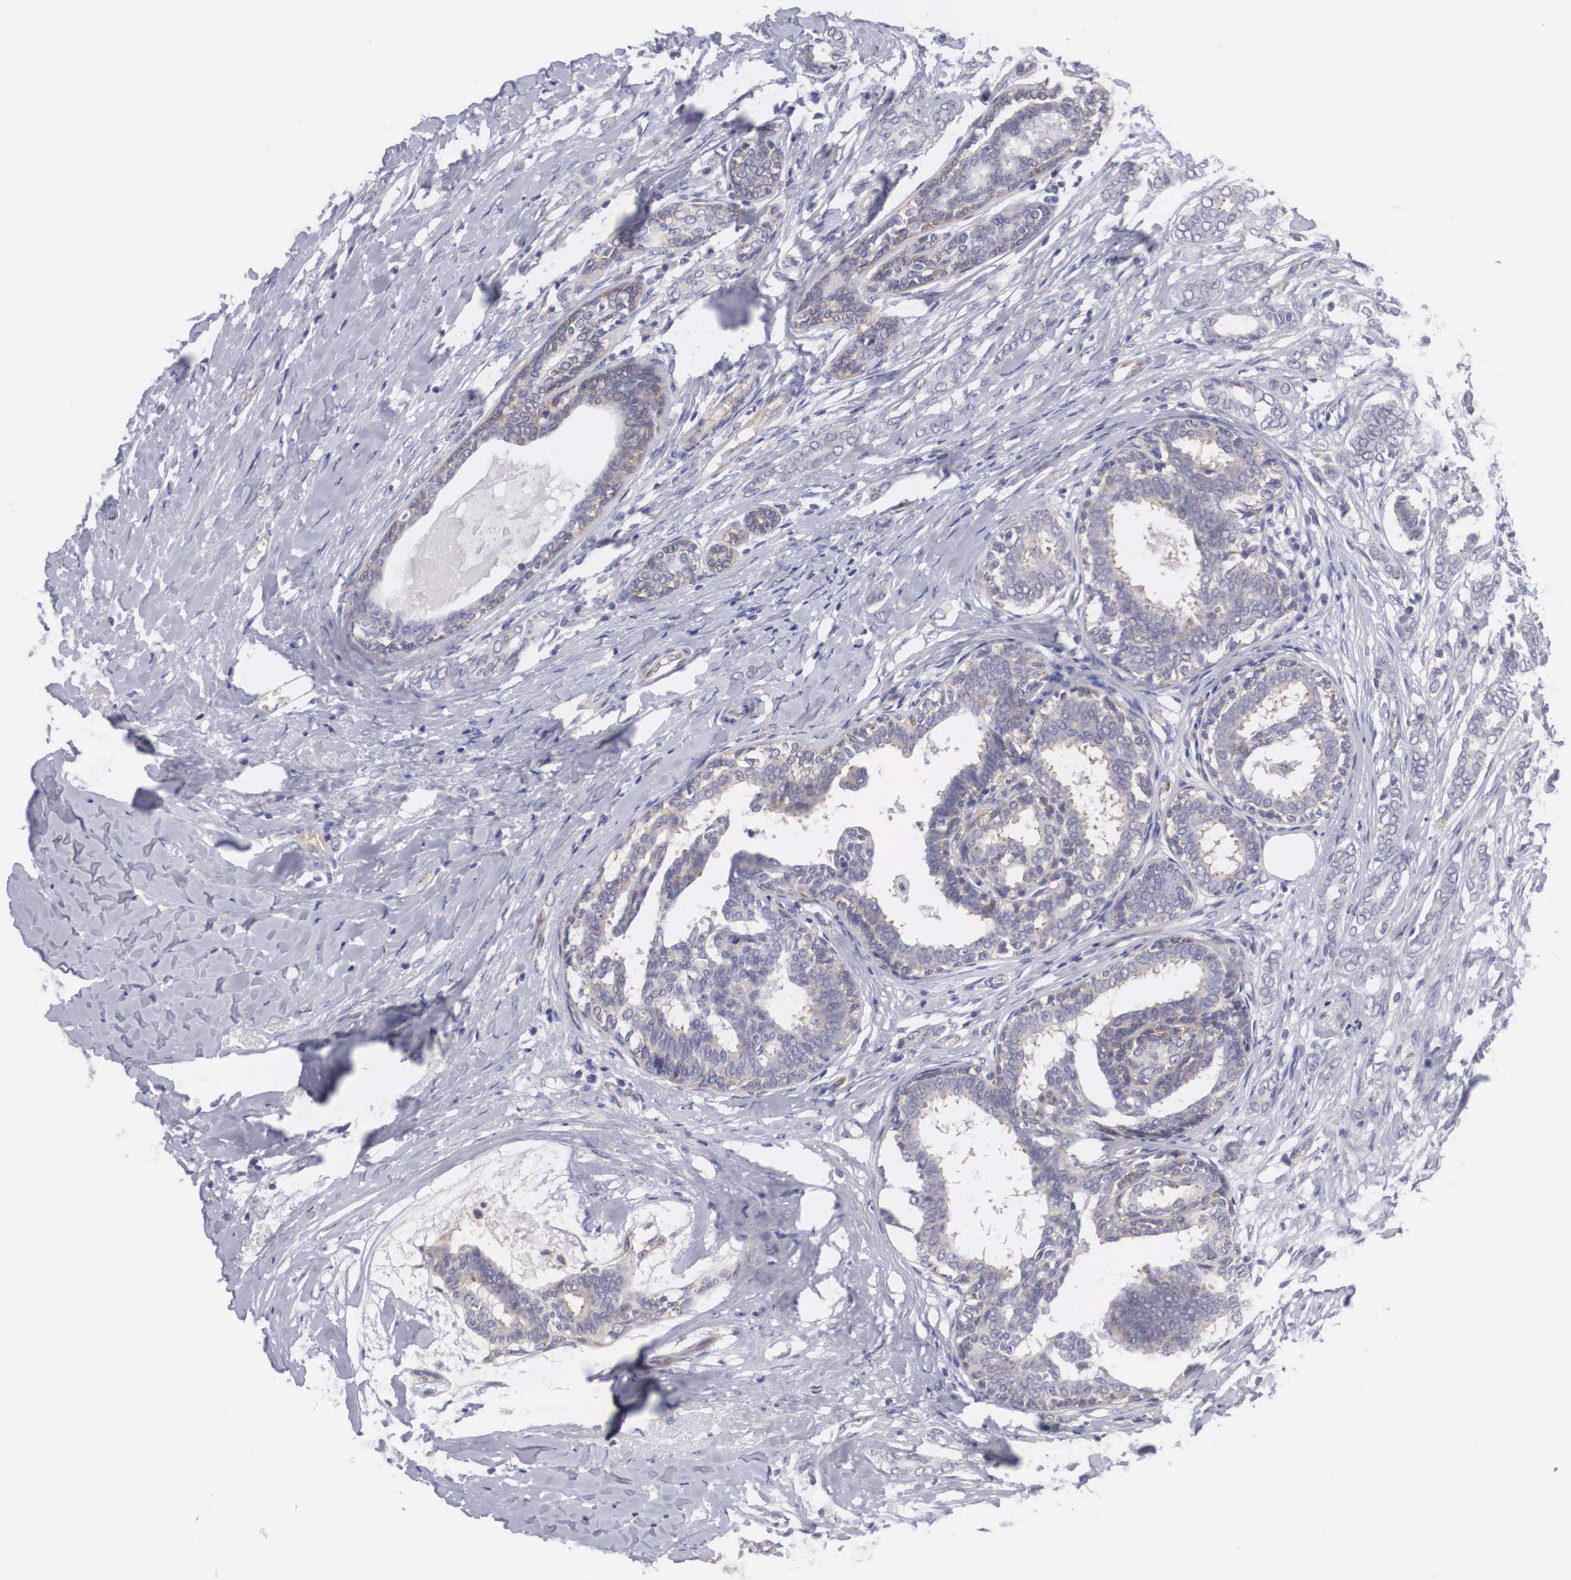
{"staining": {"intensity": "negative", "quantity": "none", "location": "none"}, "tissue": "breast cancer", "cell_type": "Tumor cells", "image_type": "cancer", "snomed": [{"axis": "morphology", "description": "Duct carcinoma"}, {"axis": "topography", "description": "Breast"}], "caption": "The micrograph exhibits no staining of tumor cells in breast cancer.", "gene": "MAST4", "patient": {"sex": "female", "age": 50}}